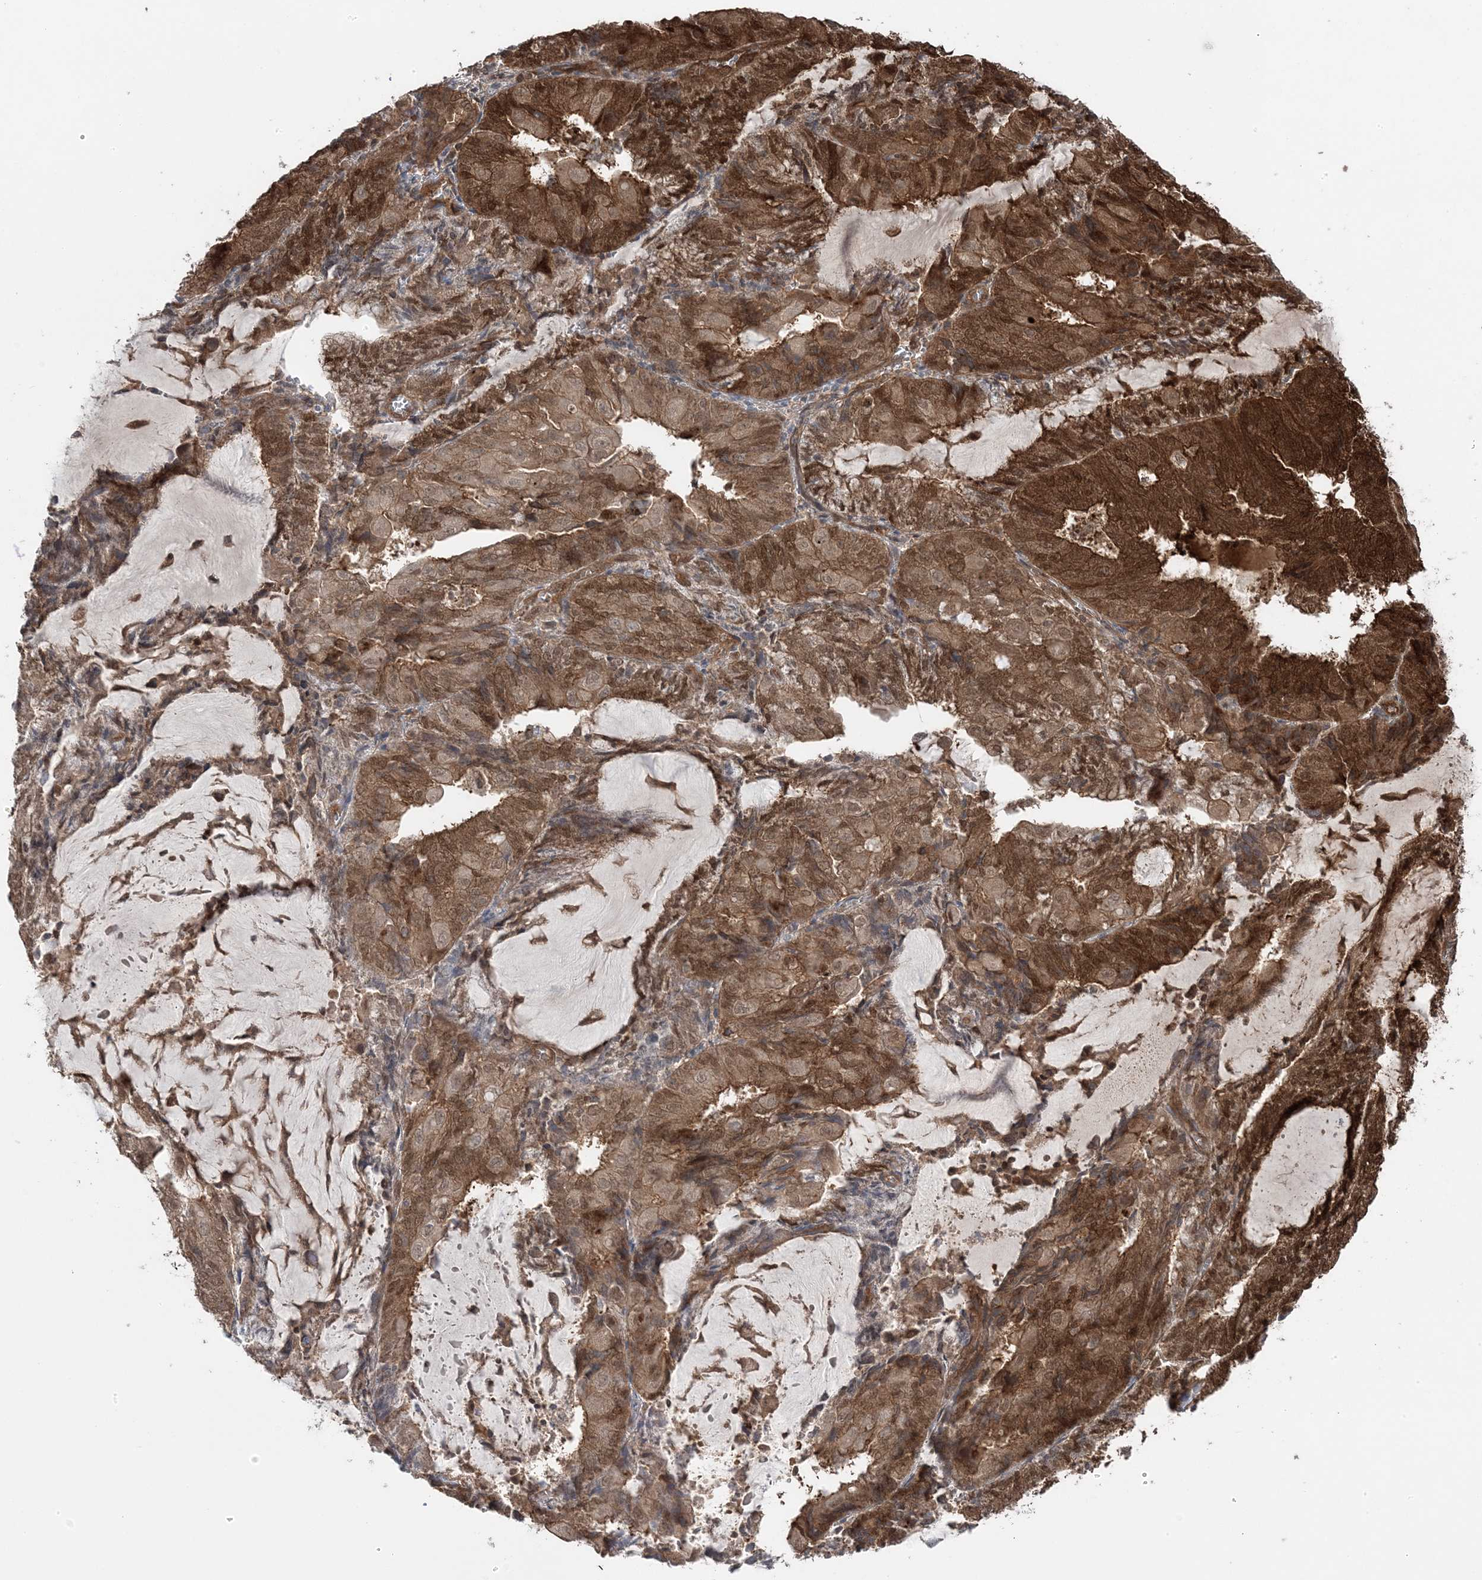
{"staining": {"intensity": "strong", "quantity": ">75%", "location": "cytoplasmic/membranous"}, "tissue": "endometrial cancer", "cell_type": "Tumor cells", "image_type": "cancer", "snomed": [{"axis": "morphology", "description": "Adenocarcinoma, NOS"}, {"axis": "topography", "description": "Endometrium"}], "caption": "A photomicrograph showing strong cytoplasmic/membranous expression in approximately >75% of tumor cells in adenocarcinoma (endometrial), as visualized by brown immunohistochemical staining.", "gene": "MAPK1IP1L", "patient": {"sex": "female", "age": 81}}